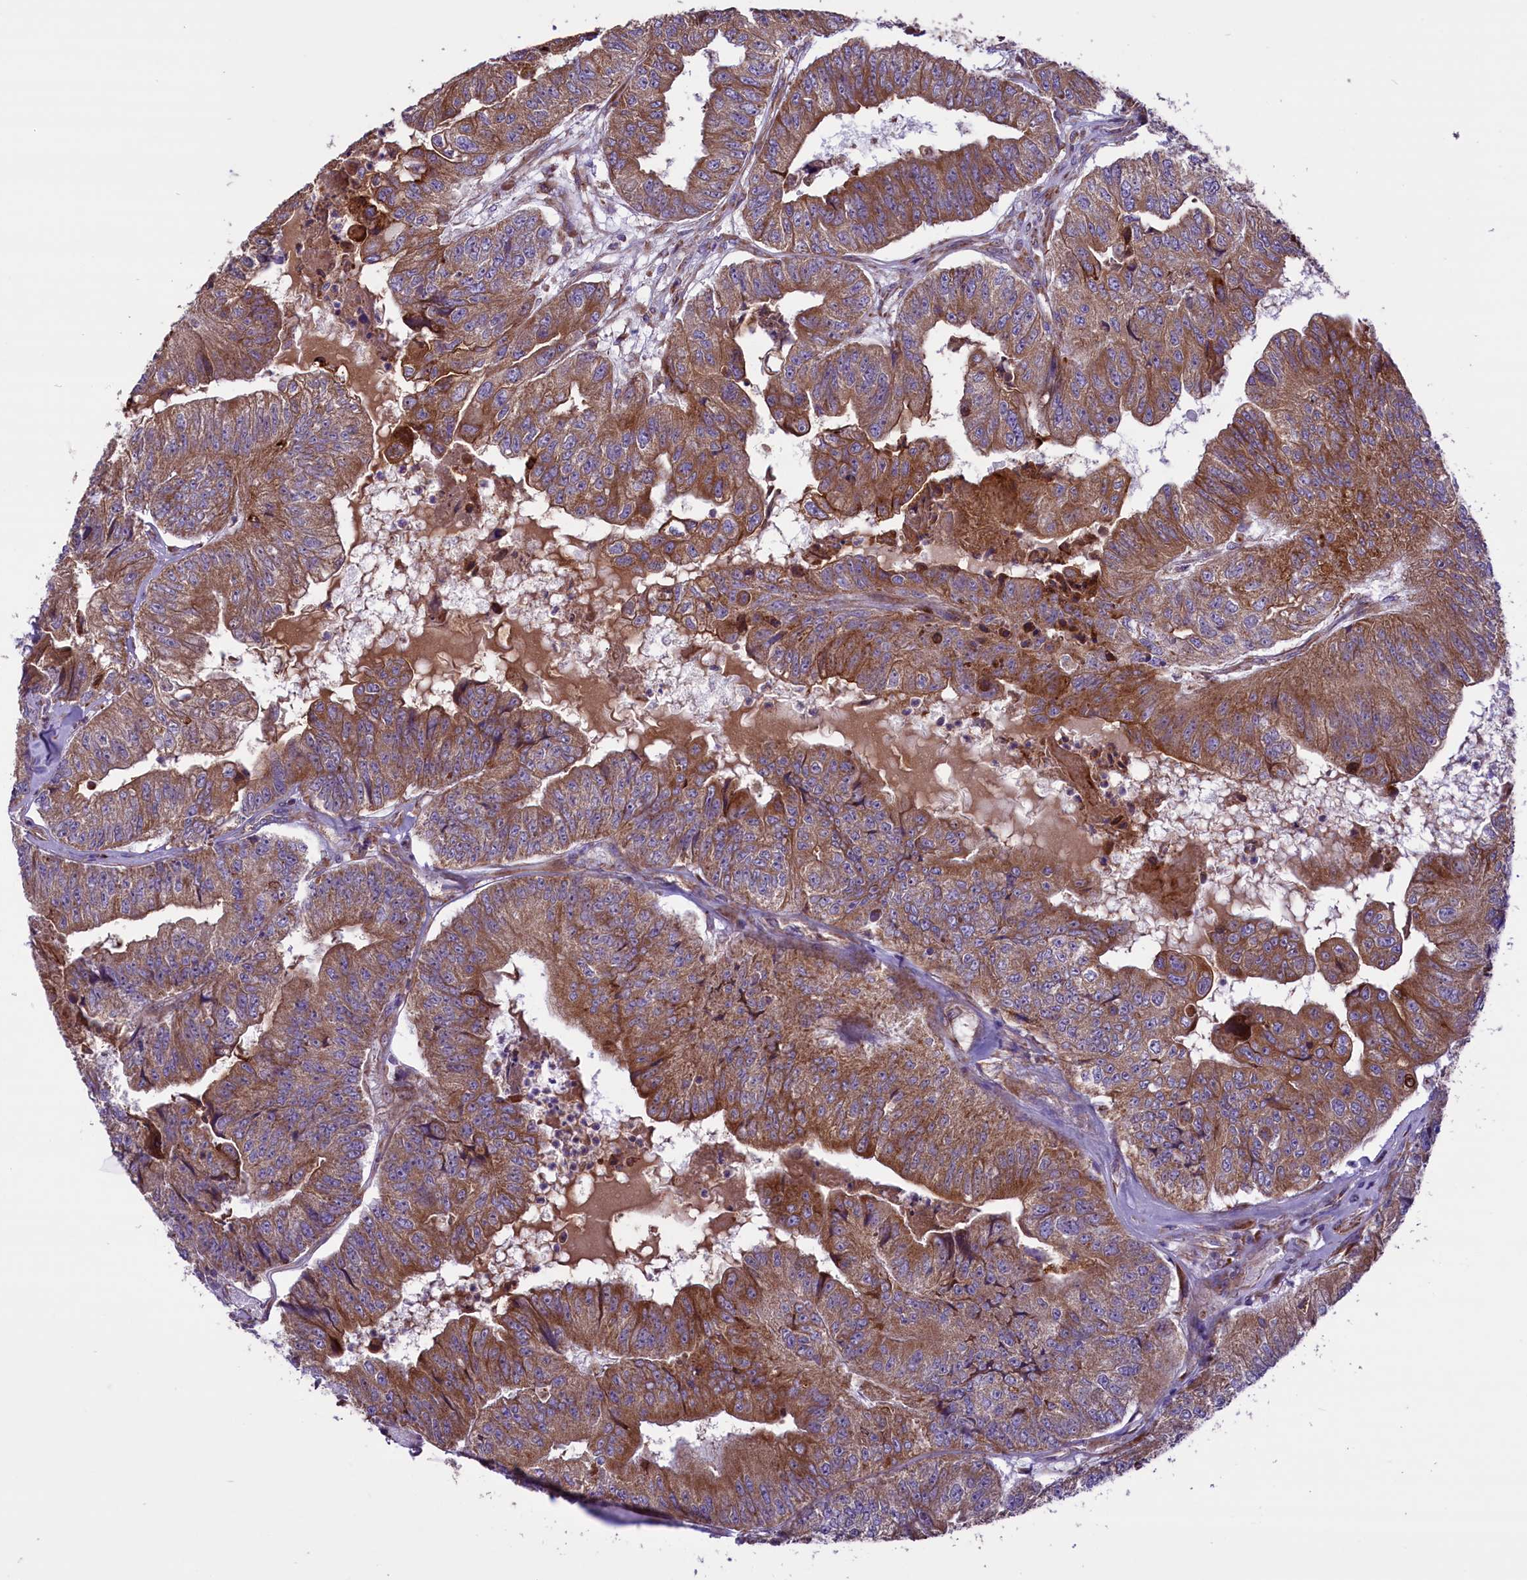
{"staining": {"intensity": "moderate", "quantity": ">75%", "location": "cytoplasmic/membranous"}, "tissue": "colorectal cancer", "cell_type": "Tumor cells", "image_type": "cancer", "snomed": [{"axis": "morphology", "description": "Adenocarcinoma, NOS"}, {"axis": "topography", "description": "Colon"}], "caption": "Immunohistochemistry (IHC) histopathology image of neoplastic tissue: colorectal cancer (adenocarcinoma) stained using IHC exhibits medium levels of moderate protein expression localized specifically in the cytoplasmic/membranous of tumor cells, appearing as a cytoplasmic/membranous brown color.", "gene": "PTPRU", "patient": {"sex": "female", "age": 67}}